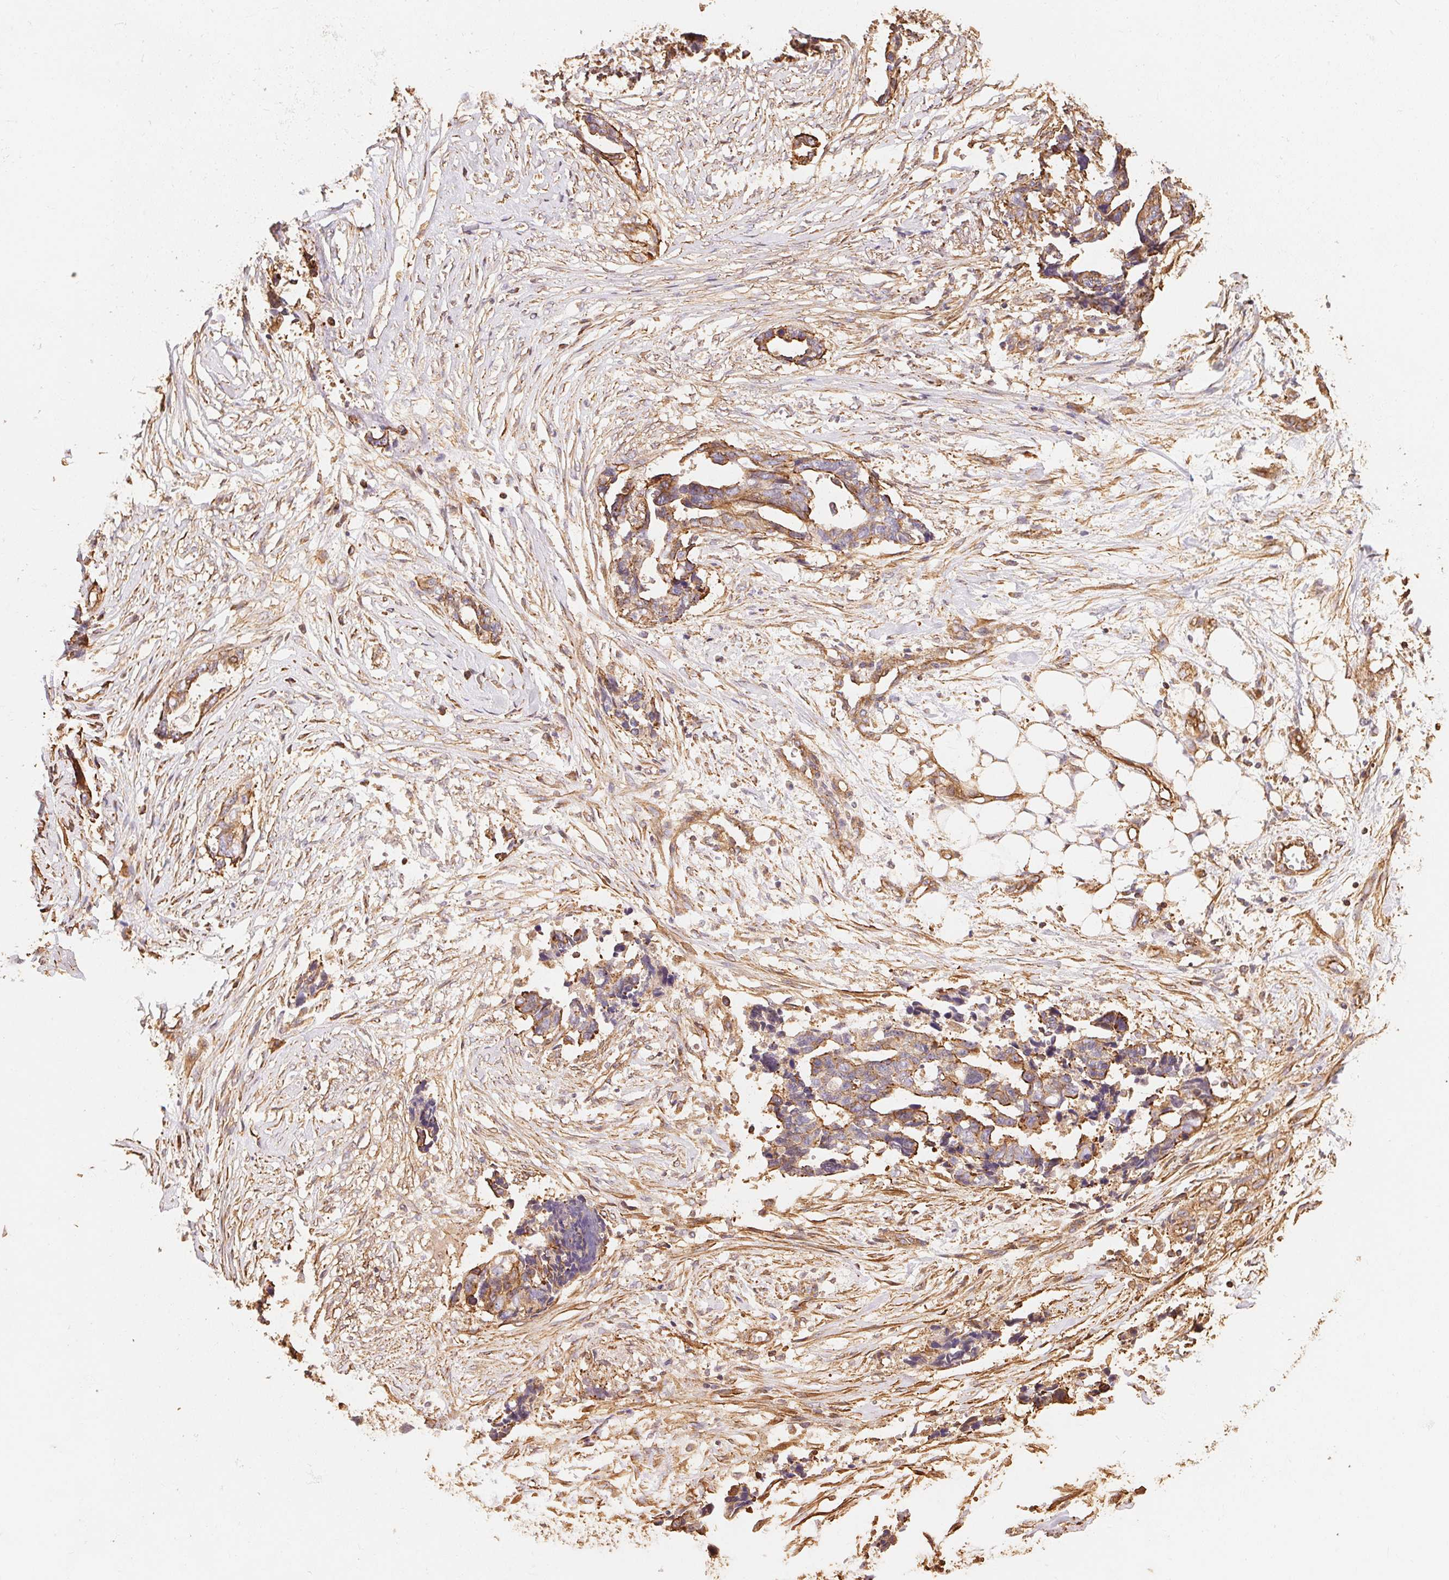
{"staining": {"intensity": "moderate", "quantity": ">75%", "location": "cytoplasmic/membranous"}, "tissue": "ovarian cancer", "cell_type": "Tumor cells", "image_type": "cancer", "snomed": [{"axis": "morphology", "description": "Cystadenocarcinoma, serous, NOS"}, {"axis": "topography", "description": "Ovary"}], "caption": "Ovarian cancer (serous cystadenocarcinoma) was stained to show a protein in brown. There is medium levels of moderate cytoplasmic/membranous staining in approximately >75% of tumor cells.", "gene": "FRAS1", "patient": {"sex": "female", "age": 69}}